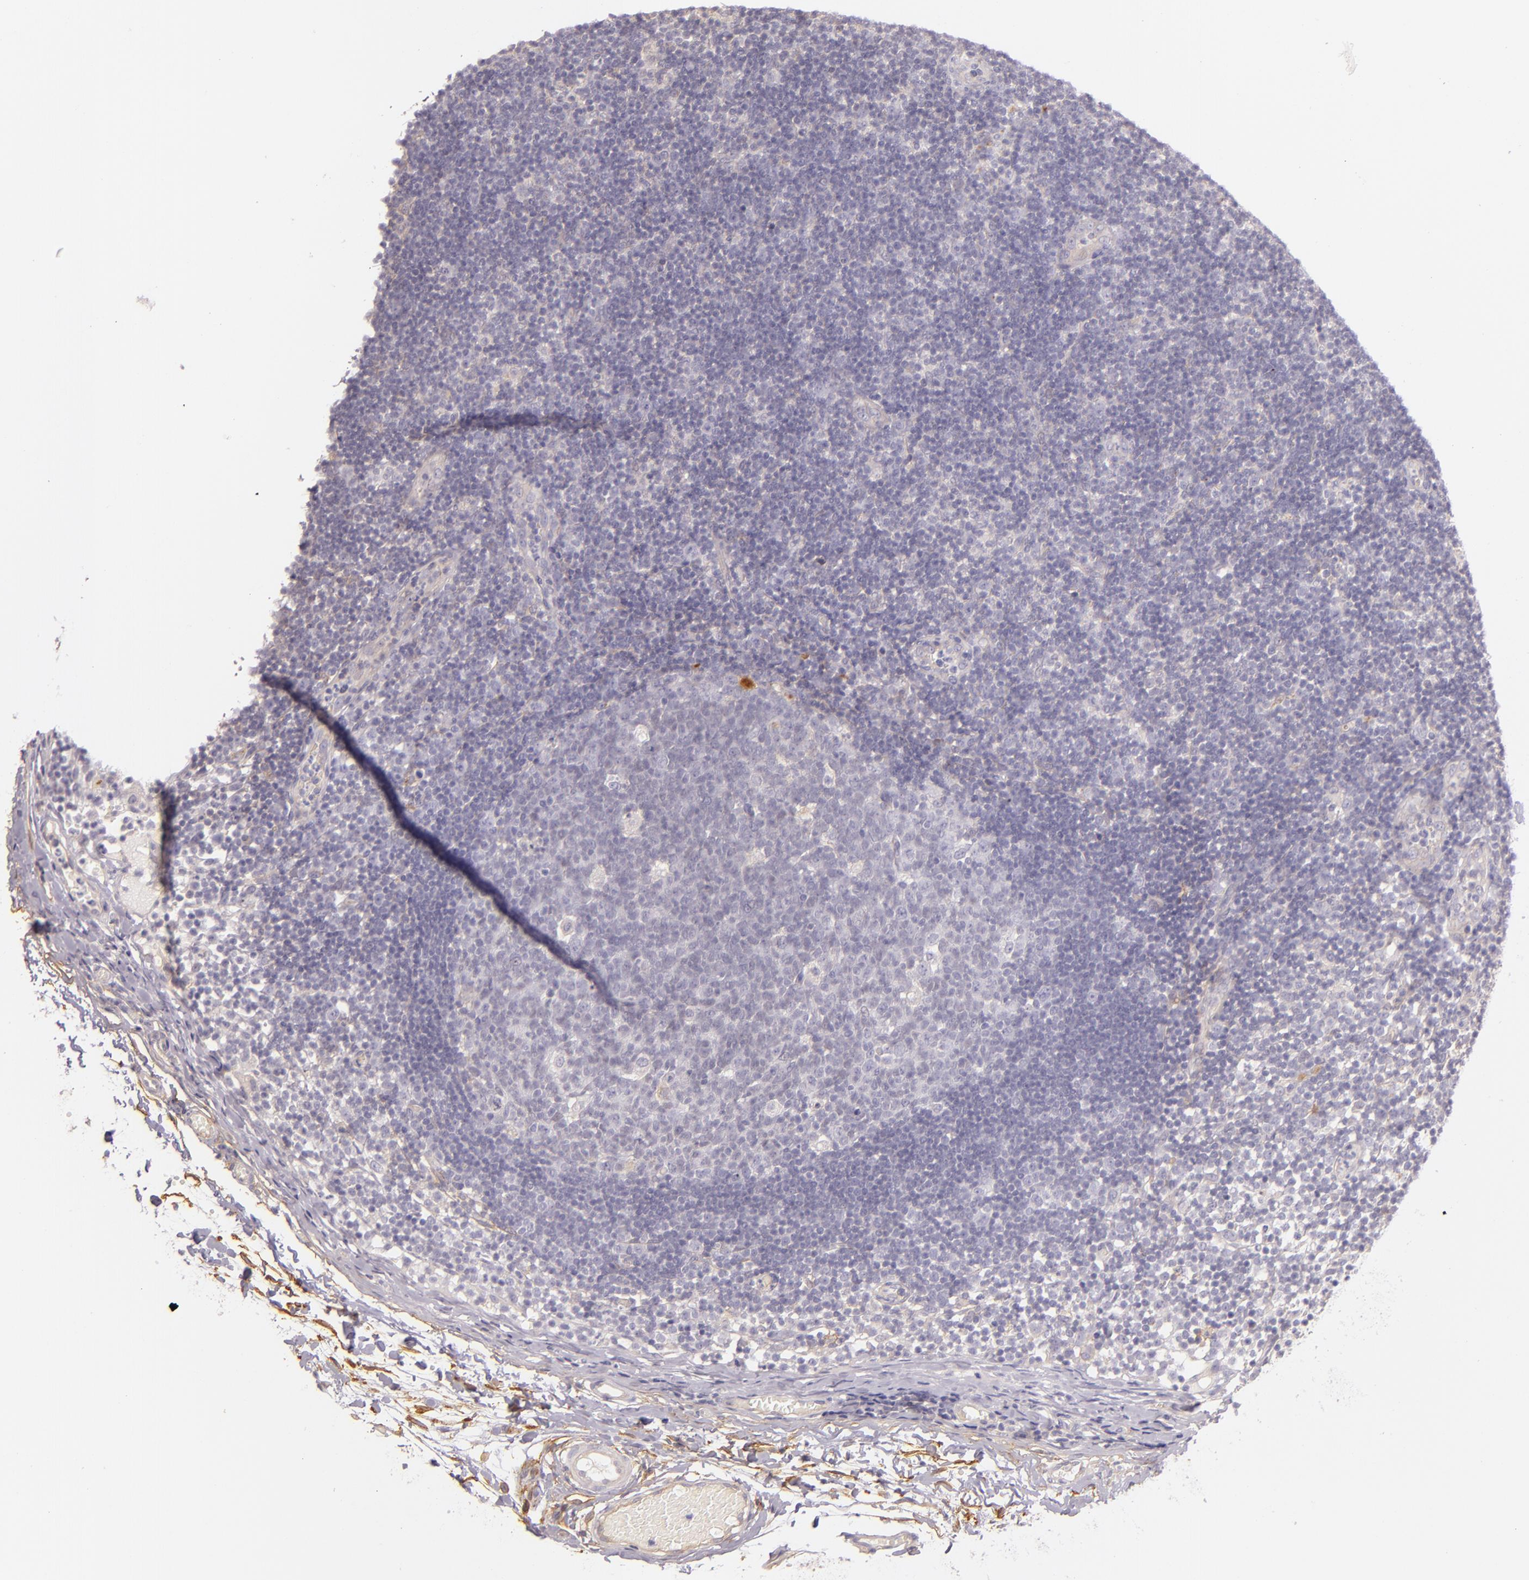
{"staining": {"intensity": "negative", "quantity": "none", "location": "none"}, "tissue": "lymph node", "cell_type": "Germinal center cells", "image_type": "normal", "snomed": [{"axis": "morphology", "description": "Normal tissue, NOS"}, {"axis": "morphology", "description": "Inflammation, NOS"}, {"axis": "topography", "description": "Lymph node"}, {"axis": "topography", "description": "Salivary gland"}], "caption": "A photomicrograph of lymph node stained for a protein reveals no brown staining in germinal center cells.", "gene": "CTSF", "patient": {"sex": "male", "age": 3}}